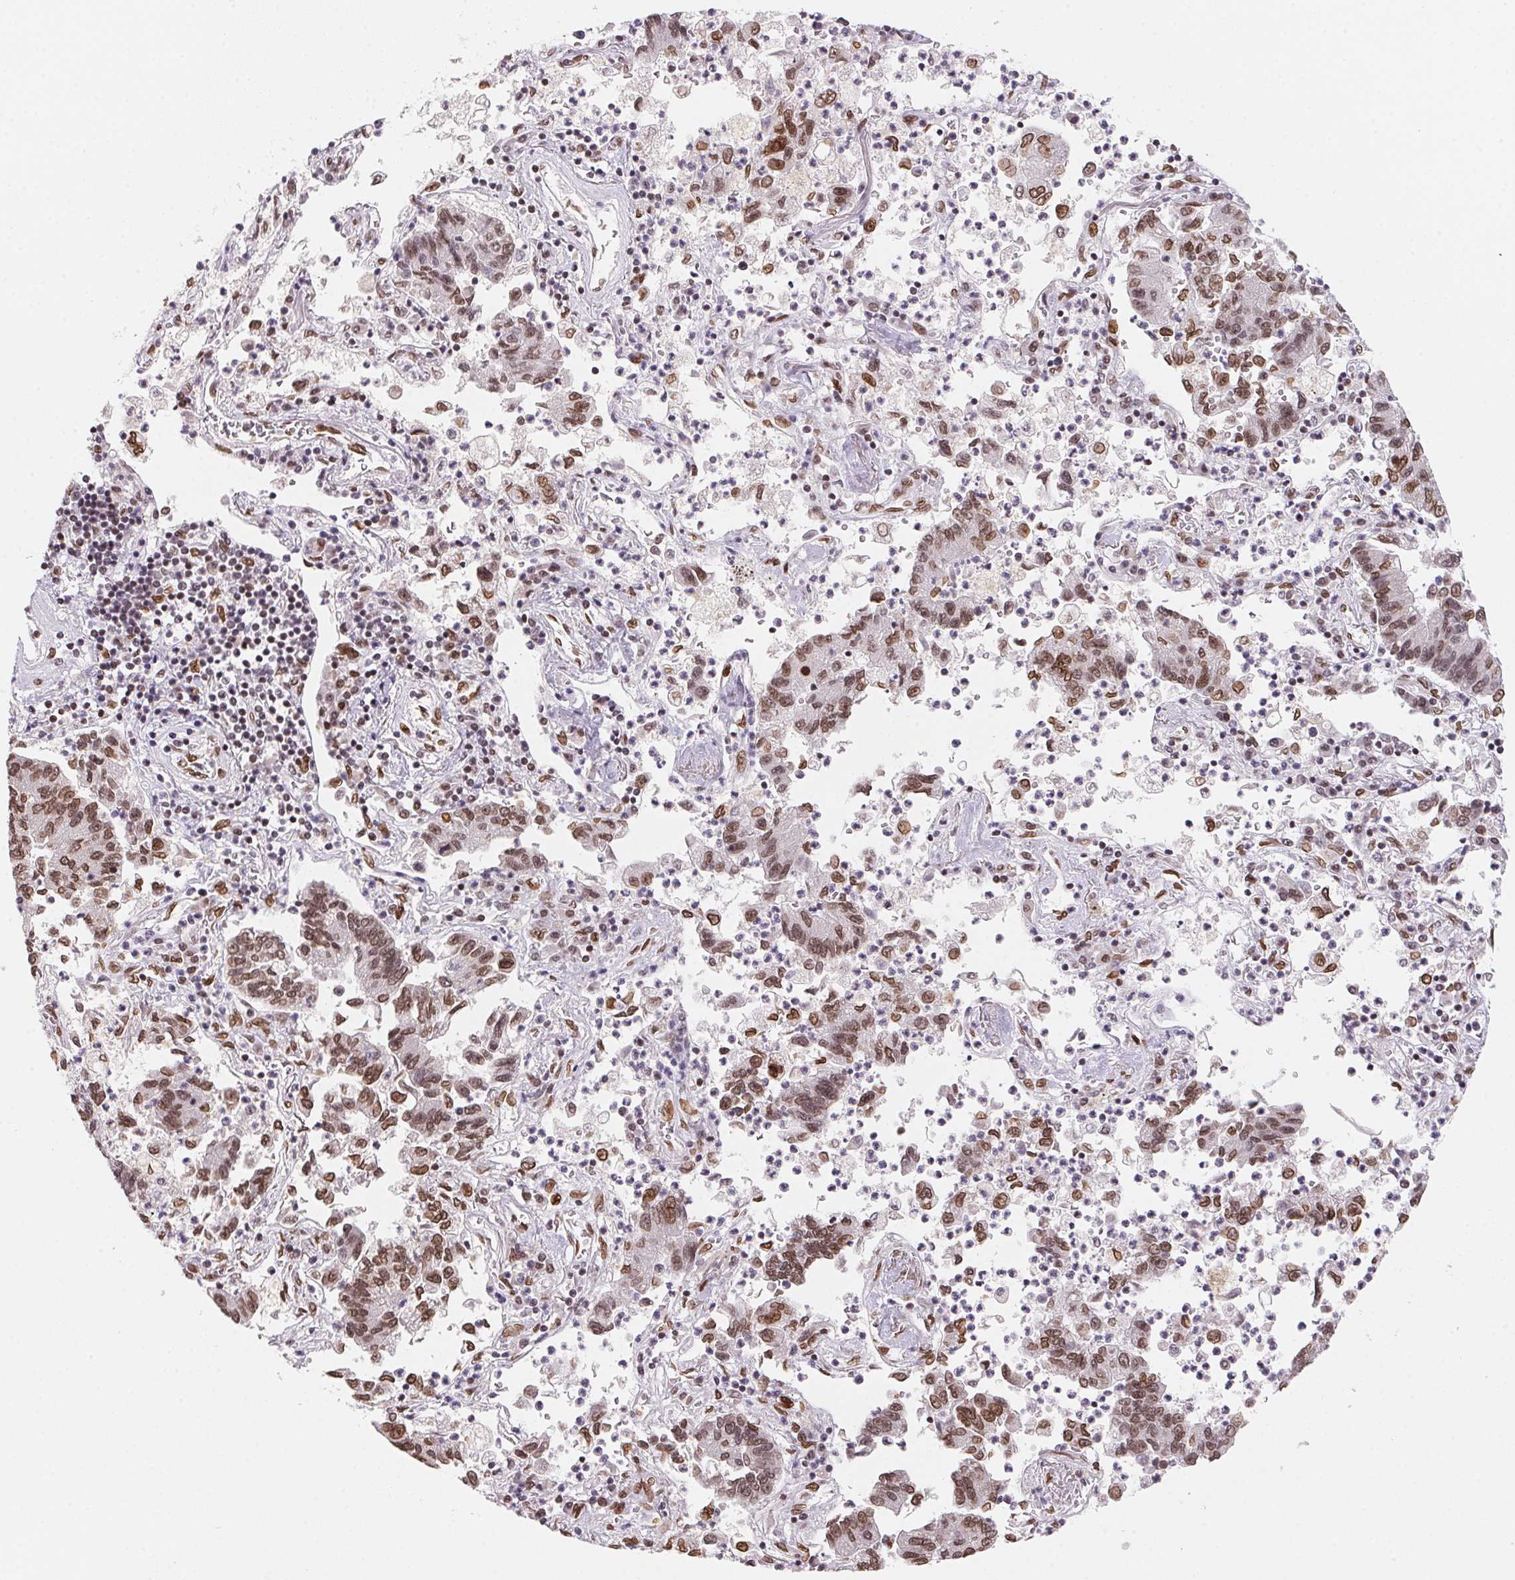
{"staining": {"intensity": "moderate", "quantity": ">75%", "location": "cytoplasmic/membranous,nuclear"}, "tissue": "lung cancer", "cell_type": "Tumor cells", "image_type": "cancer", "snomed": [{"axis": "morphology", "description": "Adenocarcinoma, NOS"}, {"axis": "topography", "description": "Lung"}], "caption": "Immunohistochemistry image of neoplastic tissue: human adenocarcinoma (lung) stained using immunohistochemistry exhibits medium levels of moderate protein expression localized specifically in the cytoplasmic/membranous and nuclear of tumor cells, appearing as a cytoplasmic/membranous and nuclear brown color.", "gene": "SAP30BP", "patient": {"sex": "female", "age": 57}}